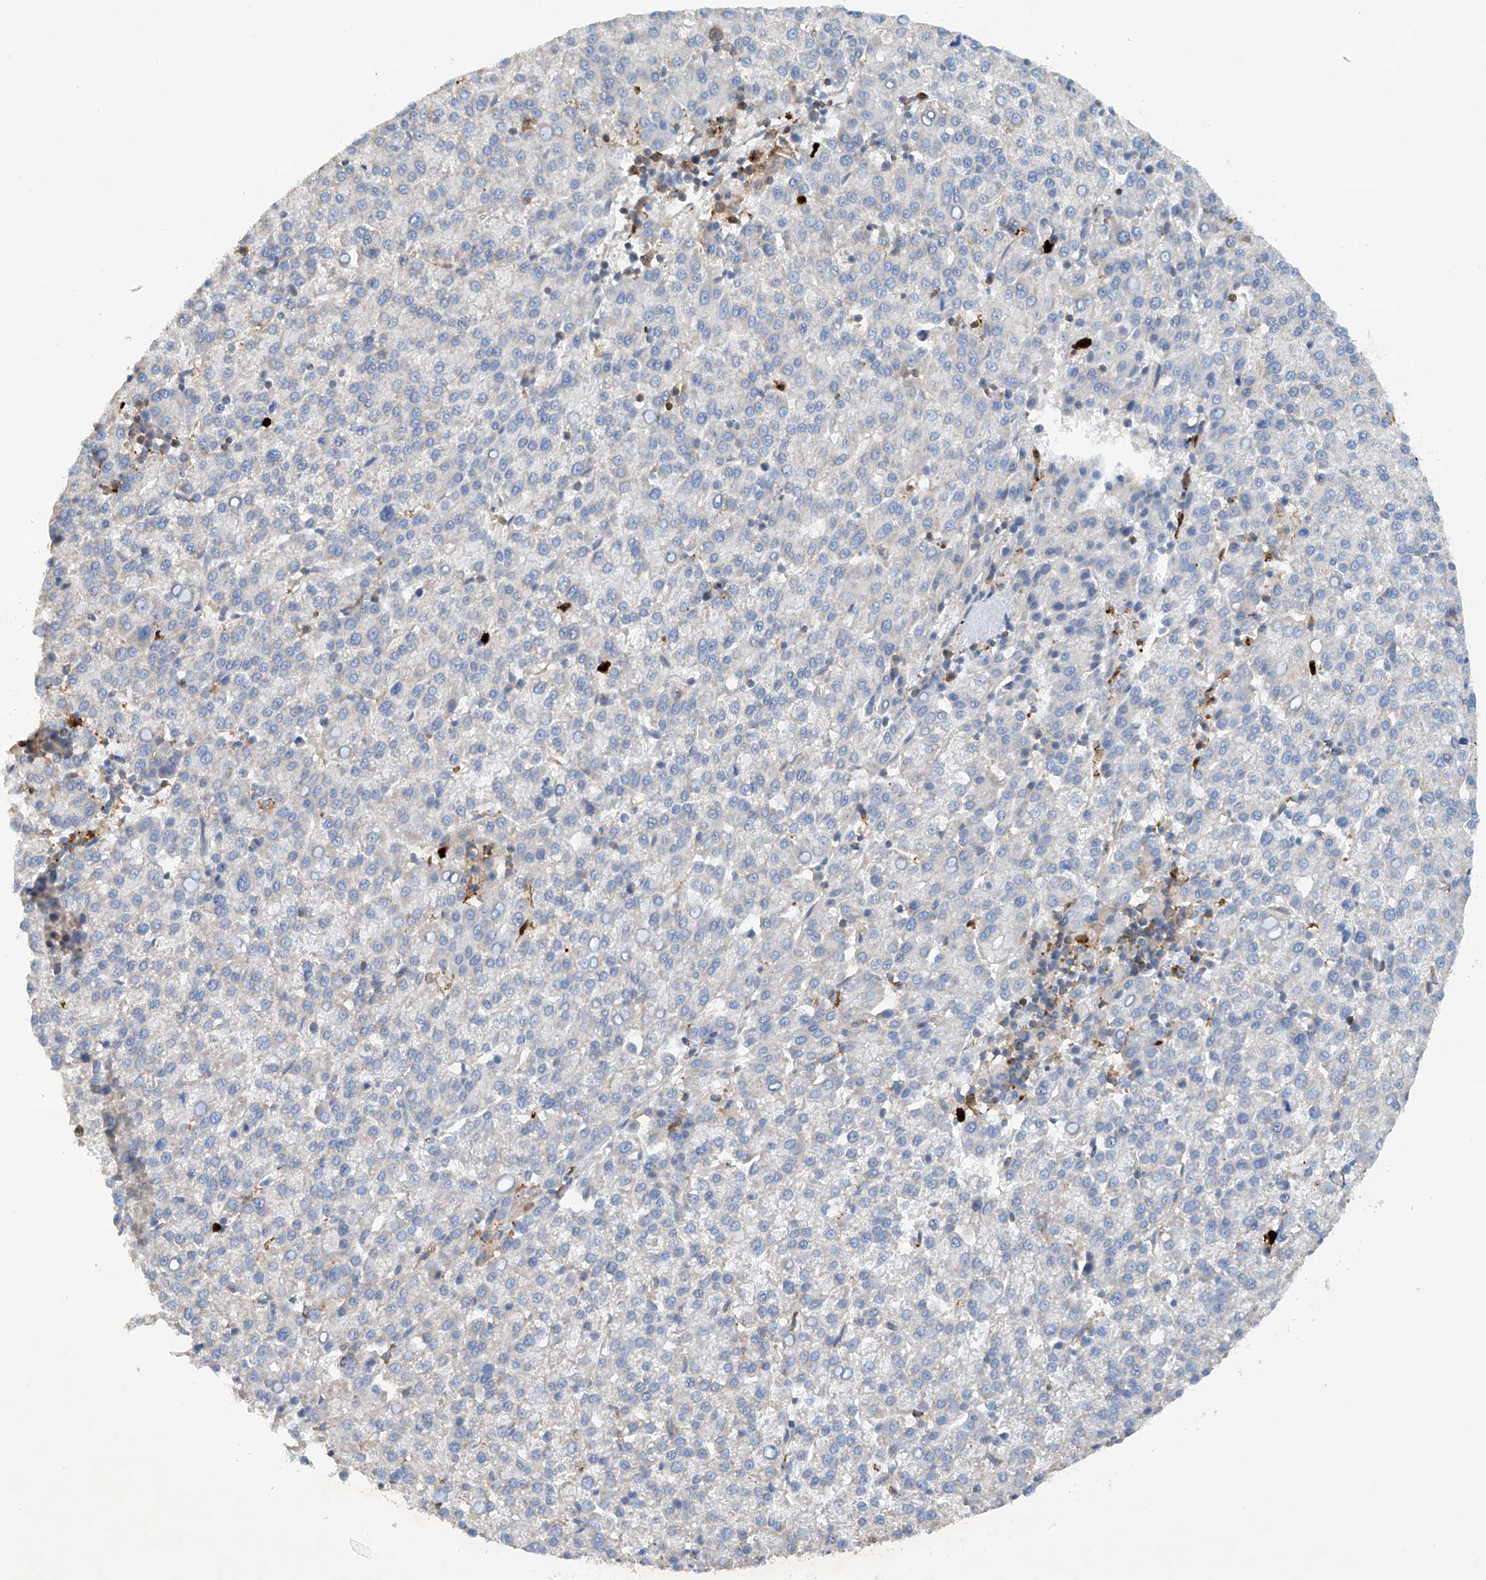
{"staining": {"intensity": "negative", "quantity": "none", "location": "none"}, "tissue": "liver cancer", "cell_type": "Tumor cells", "image_type": "cancer", "snomed": [{"axis": "morphology", "description": "Carcinoma, Hepatocellular, NOS"}, {"axis": "topography", "description": "Liver"}], "caption": "Immunohistochemical staining of liver cancer (hepatocellular carcinoma) demonstrates no significant positivity in tumor cells.", "gene": "PHACTR2", "patient": {"sex": "female", "age": 58}}